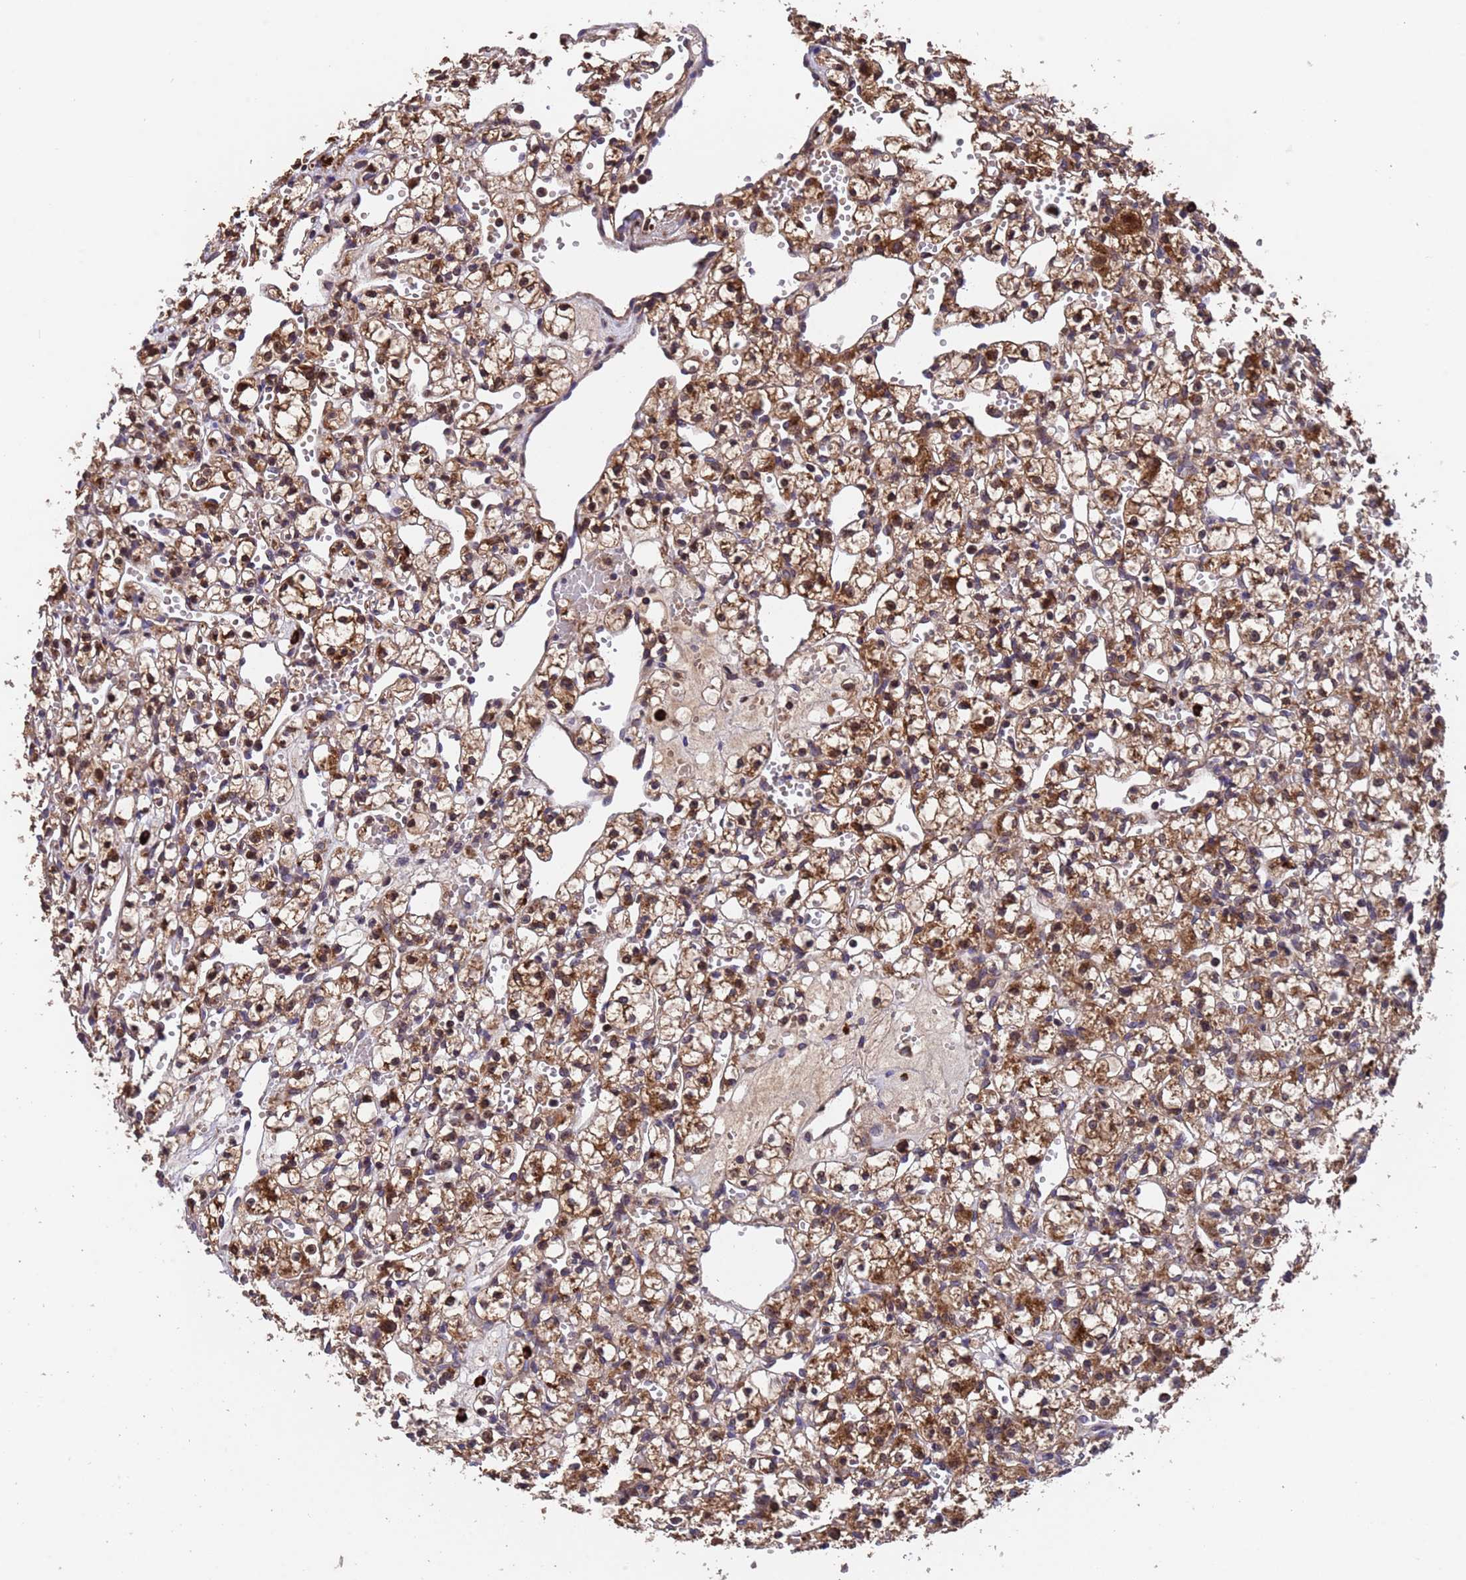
{"staining": {"intensity": "moderate", "quantity": ">75%", "location": "cytoplasmic/membranous"}, "tissue": "renal cancer", "cell_type": "Tumor cells", "image_type": "cancer", "snomed": [{"axis": "morphology", "description": "Adenocarcinoma, NOS"}, {"axis": "topography", "description": "Kidney"}], "caption": "Immunohistochemical staining of human adenocarcinoma (renal) exhibits medium levels of moderate cytoplasmic/membranous protein expression in approximately >75% of tumor cells.", "gene": "TSR3", "patient": {"sex": "female", "age": 59}}